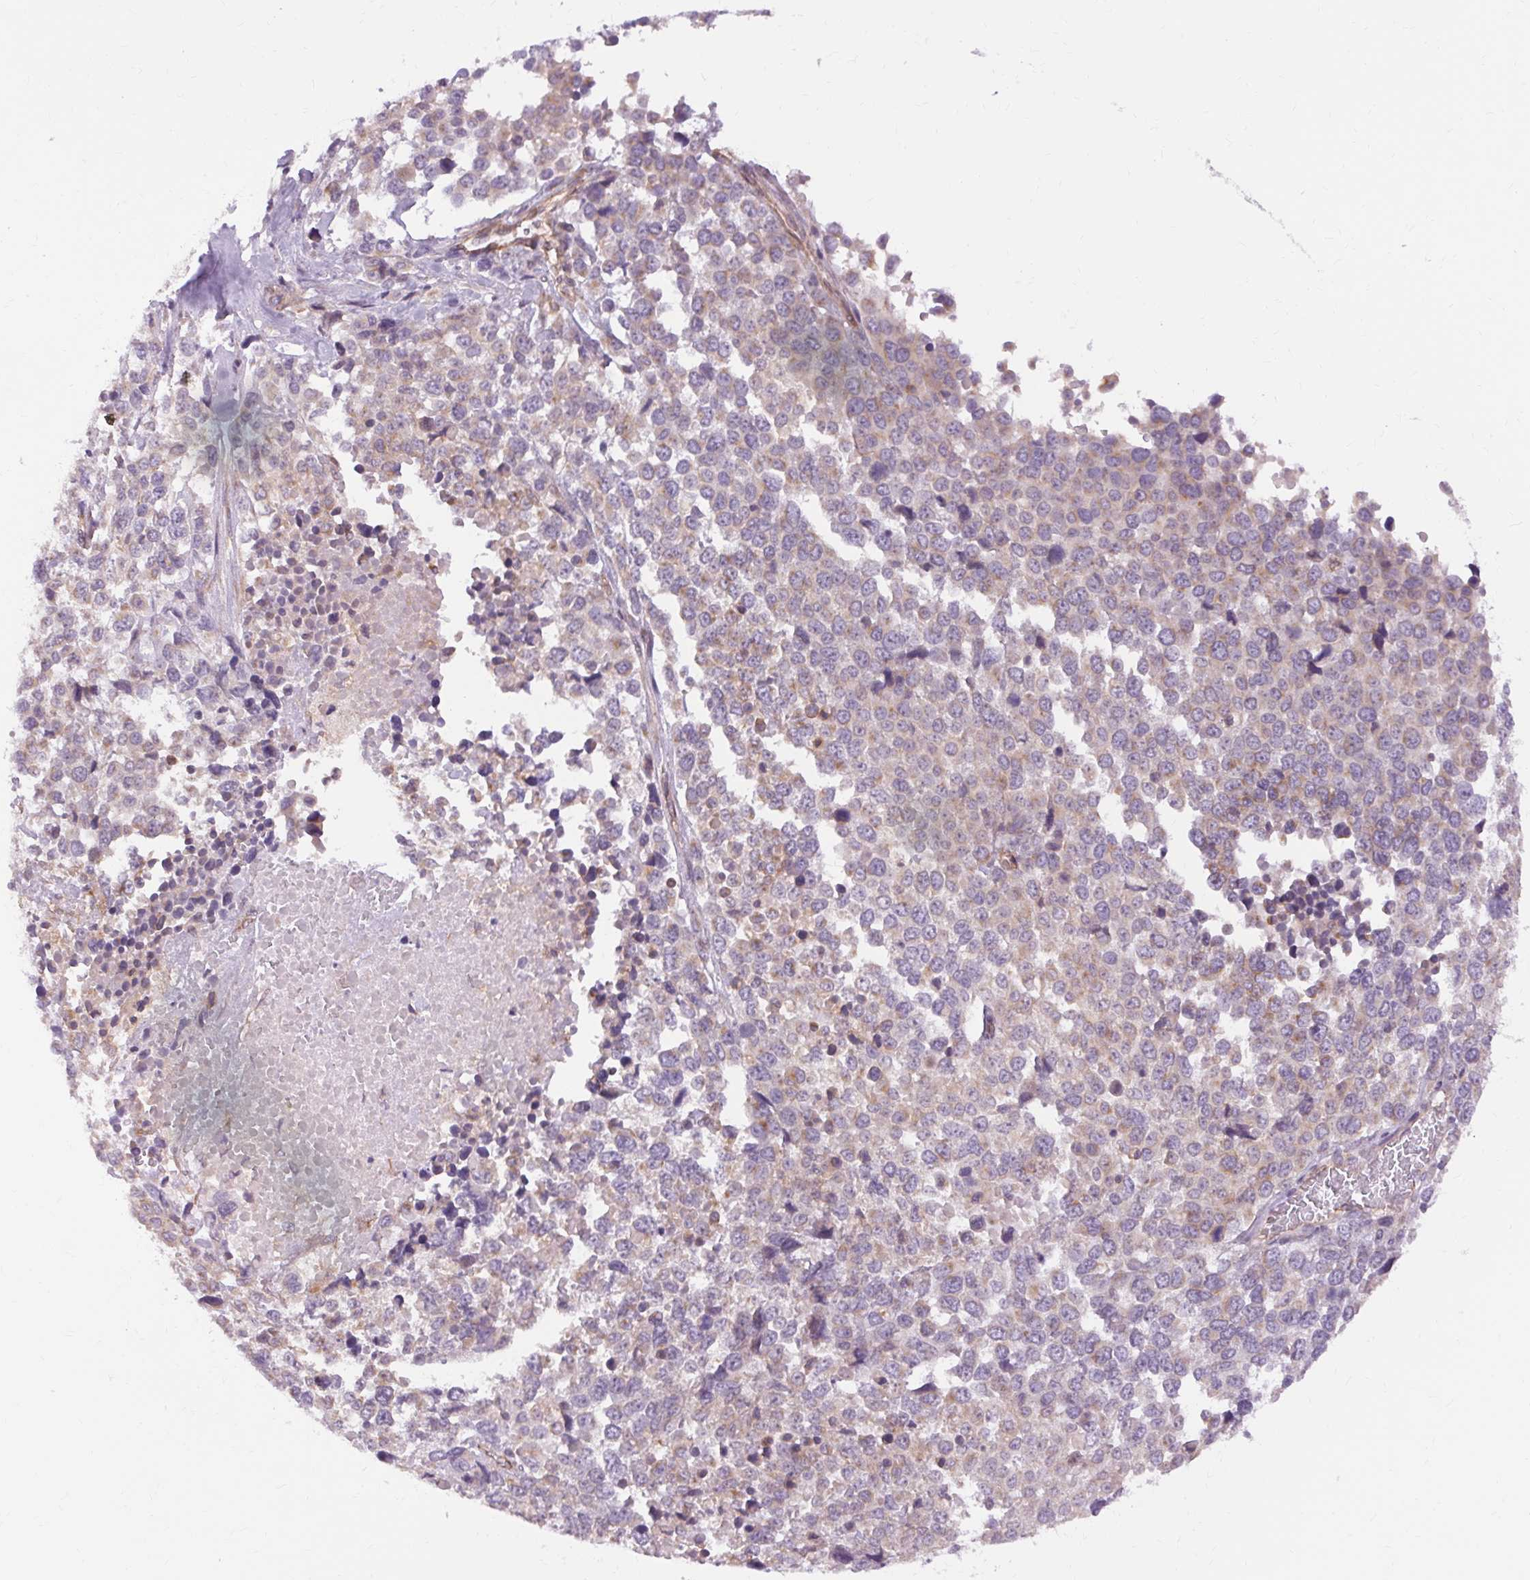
{"staining": {"intensity": "weak", "quantity": "<25%", "location": "cytoplasmic/membranous"}, "tissue": "melanoma", "cell_type": "Tumor cells", "image_type": "cancer", "snomed": [{"axis": "morphology", "description": "Malignant melanoma, Metastatic site"}, {"axis": "topography", "description": "Skin"}], "caption": "Melanoma stained for a protein using IHC displays no expression tumor cells.", "gene": "TM6SF1", "patient": {"sex": "male", "age": 84}}